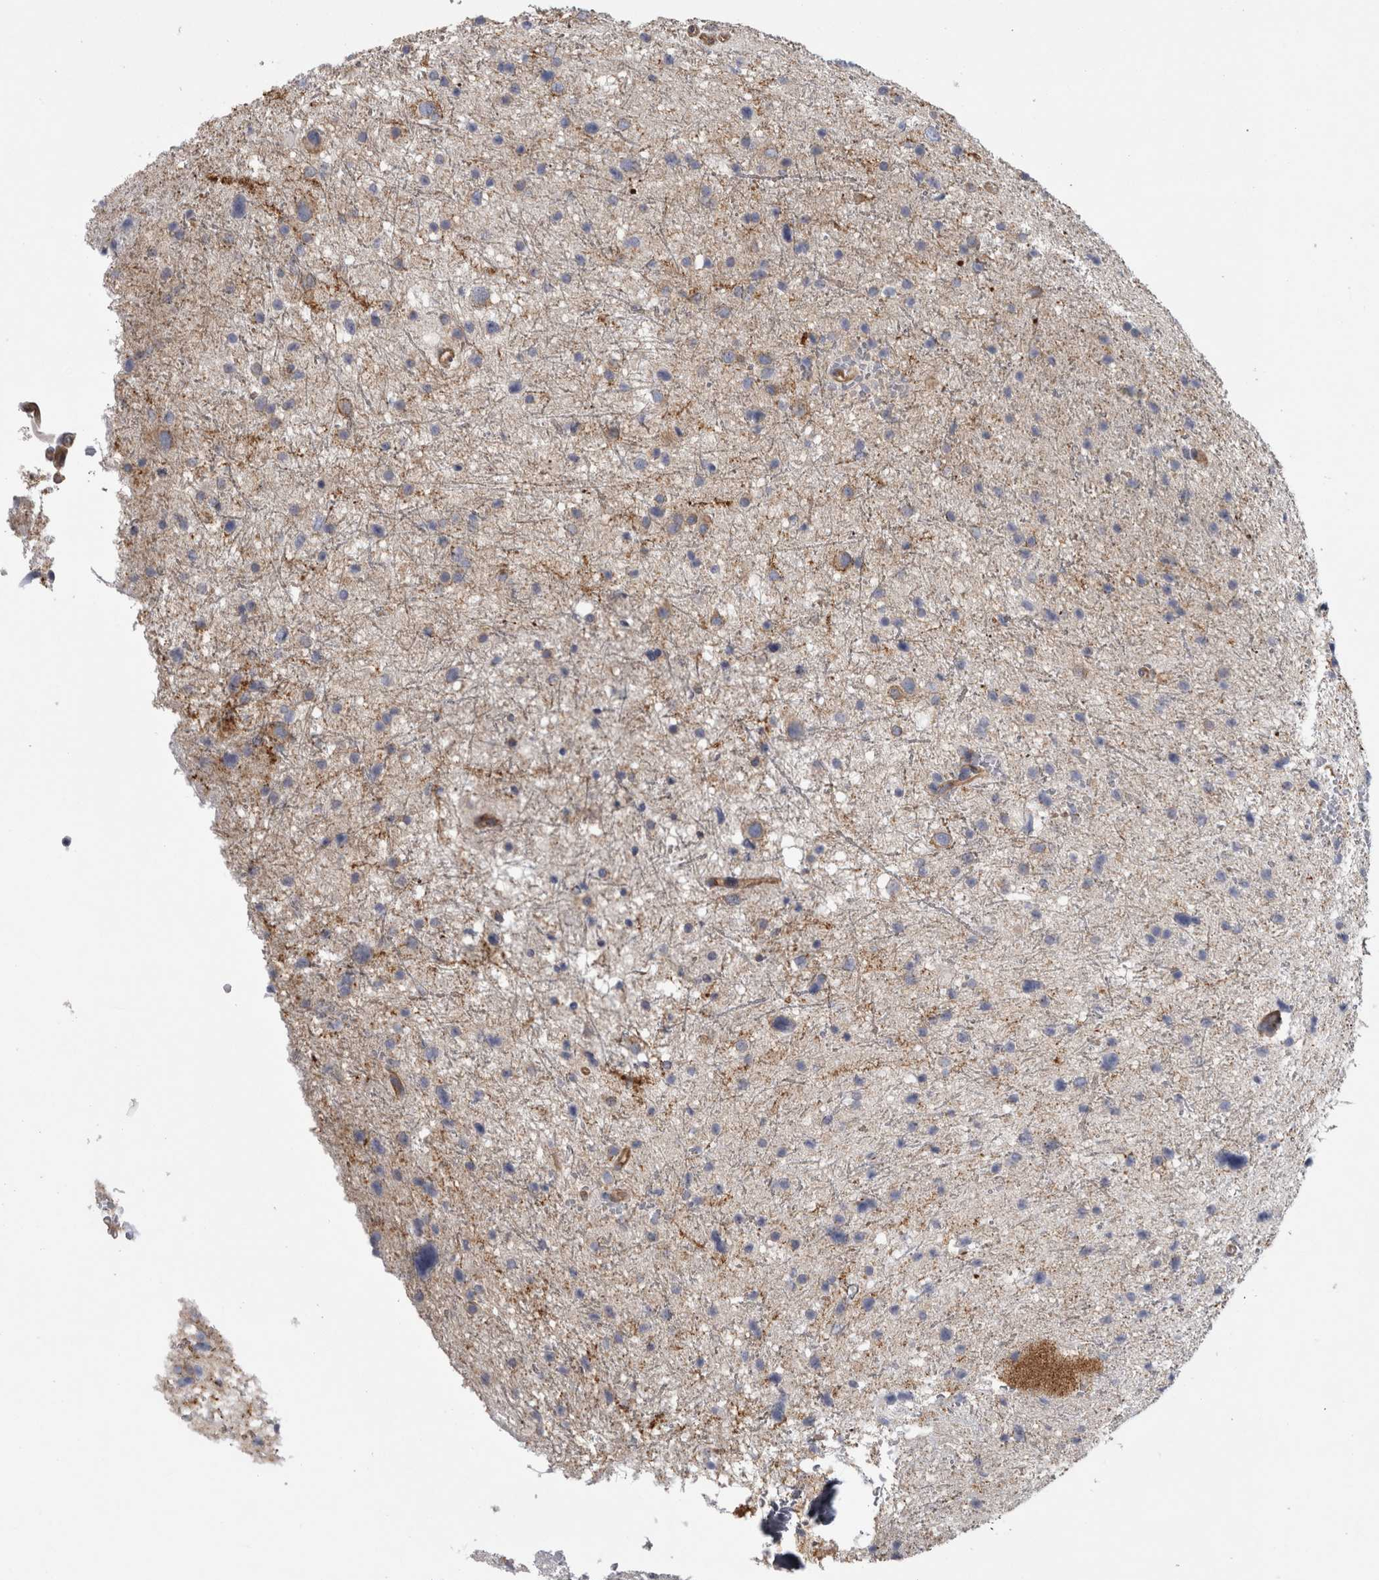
{"staining": {"intensity": "moderate", "quantity": "<25%", "location": "cytoplasmic/membranous"}, "tissue": "glioma", "cell_type": "Tumor cells", "image_type": "cancer", "snomed": [{"axis": "morphology", "description": "Glioma, malignant, Low grade"}, {"axis": "topography", "description": "Brain"}], "caption": "DAB immunohistochemical staining of human malignant low-grade glioma reveals moderate cytoplasmic/membranous protein expression in approximately <25% of tumor cells.", "gene": "ATXN3", "patient": {"sex": "female", "age": 37}}